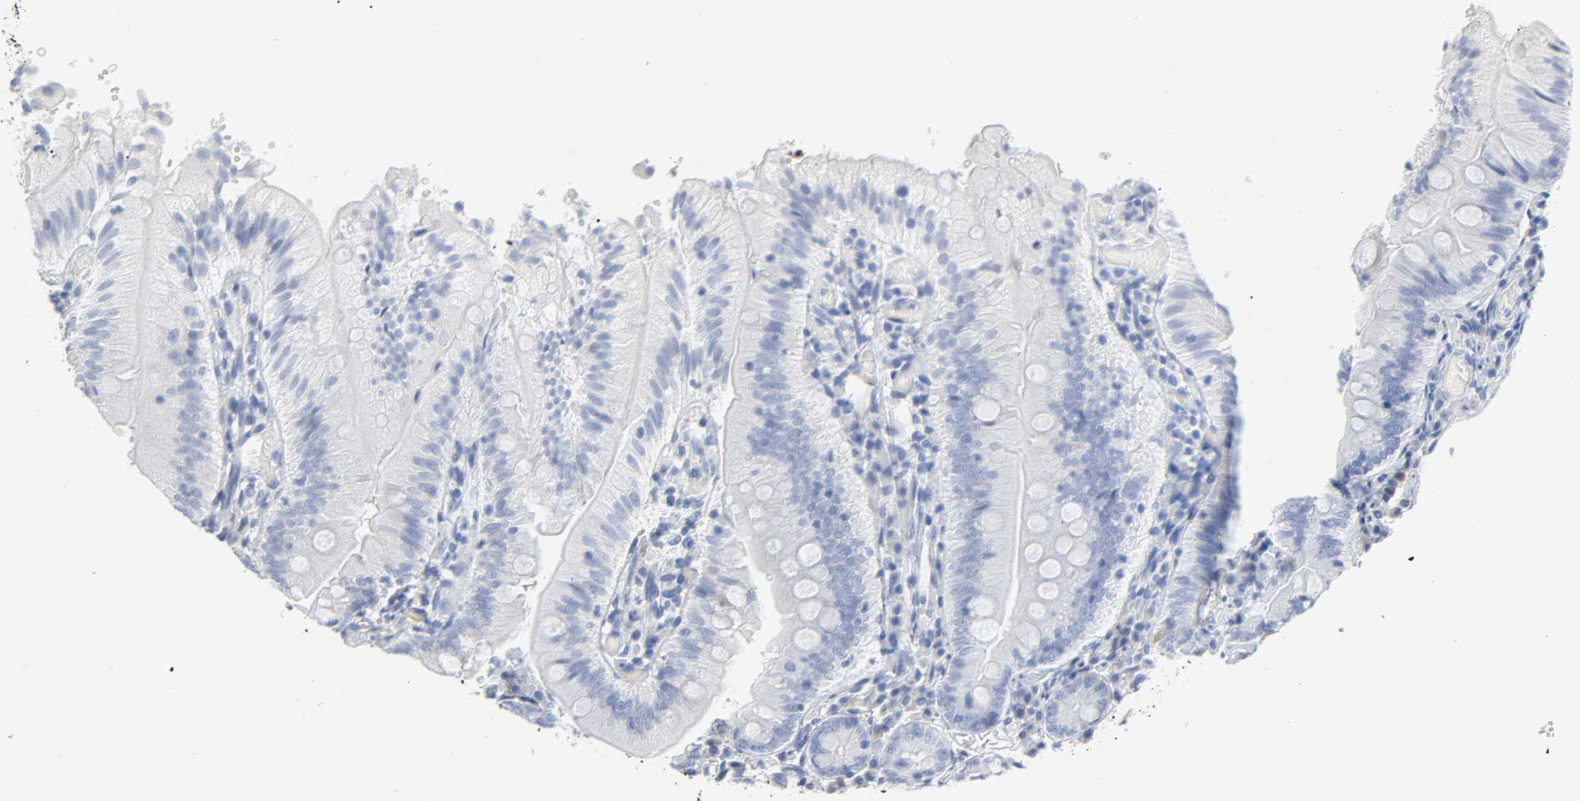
{"staining": {"intensity": "negative", "quantity": "none", "location": "none"}, "tissue": "small intestine", "cell_type": "Glandular cells", "image_type": "normal", "snomed": [{"axis": "morphology", "description": "Normal tissue, NOS"}, {"axis": "topography", "description": "Small intestine"}], "caption": "The histopathology image reveals no significant expression in glandular cells of small intestine. Nuclei are stained in blue.", "gene": "ACP3", "patient": {"sex": "male", "age": 71}}